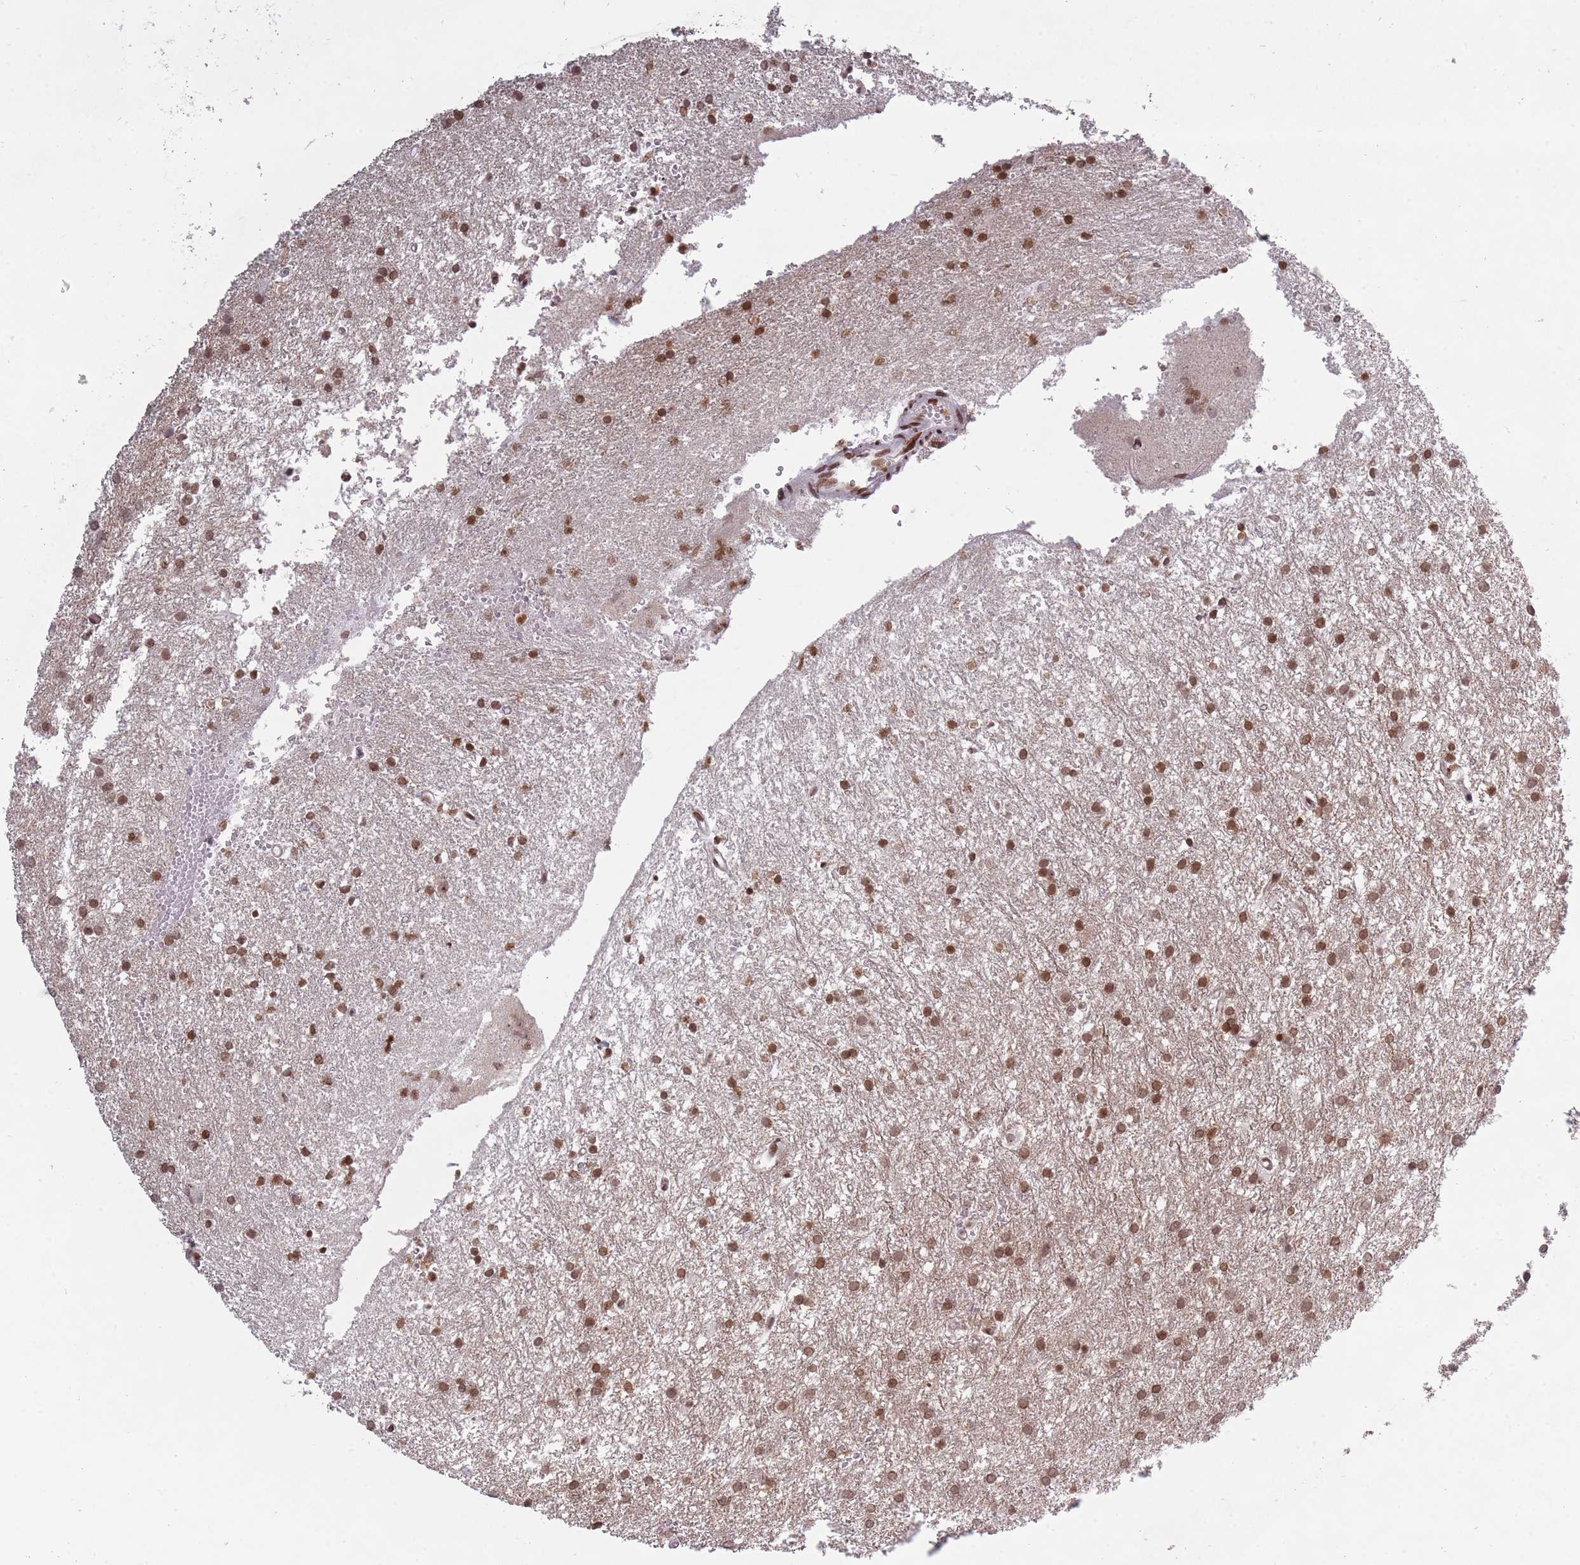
{"staining": {"intensity": "moderate", "quantity": ">75%", "location": "nuclear"}, "tissue": "glioma", "cell_type": "Tumor cells", "image_type": "cancer", "snomed": [{"axis": "morphology", "description": "Glioma, malignant, High grade"}, {"axis": "topography", "description": "Brain"}], "caption": "High-grade glioma (malignant) was stained to show a protein in brown. There is medium levels of moderate nuclear staining in approximately >75% of tumor cells.", "gene": "TMC6", "patient": {"sex": "female", "age": 50}}